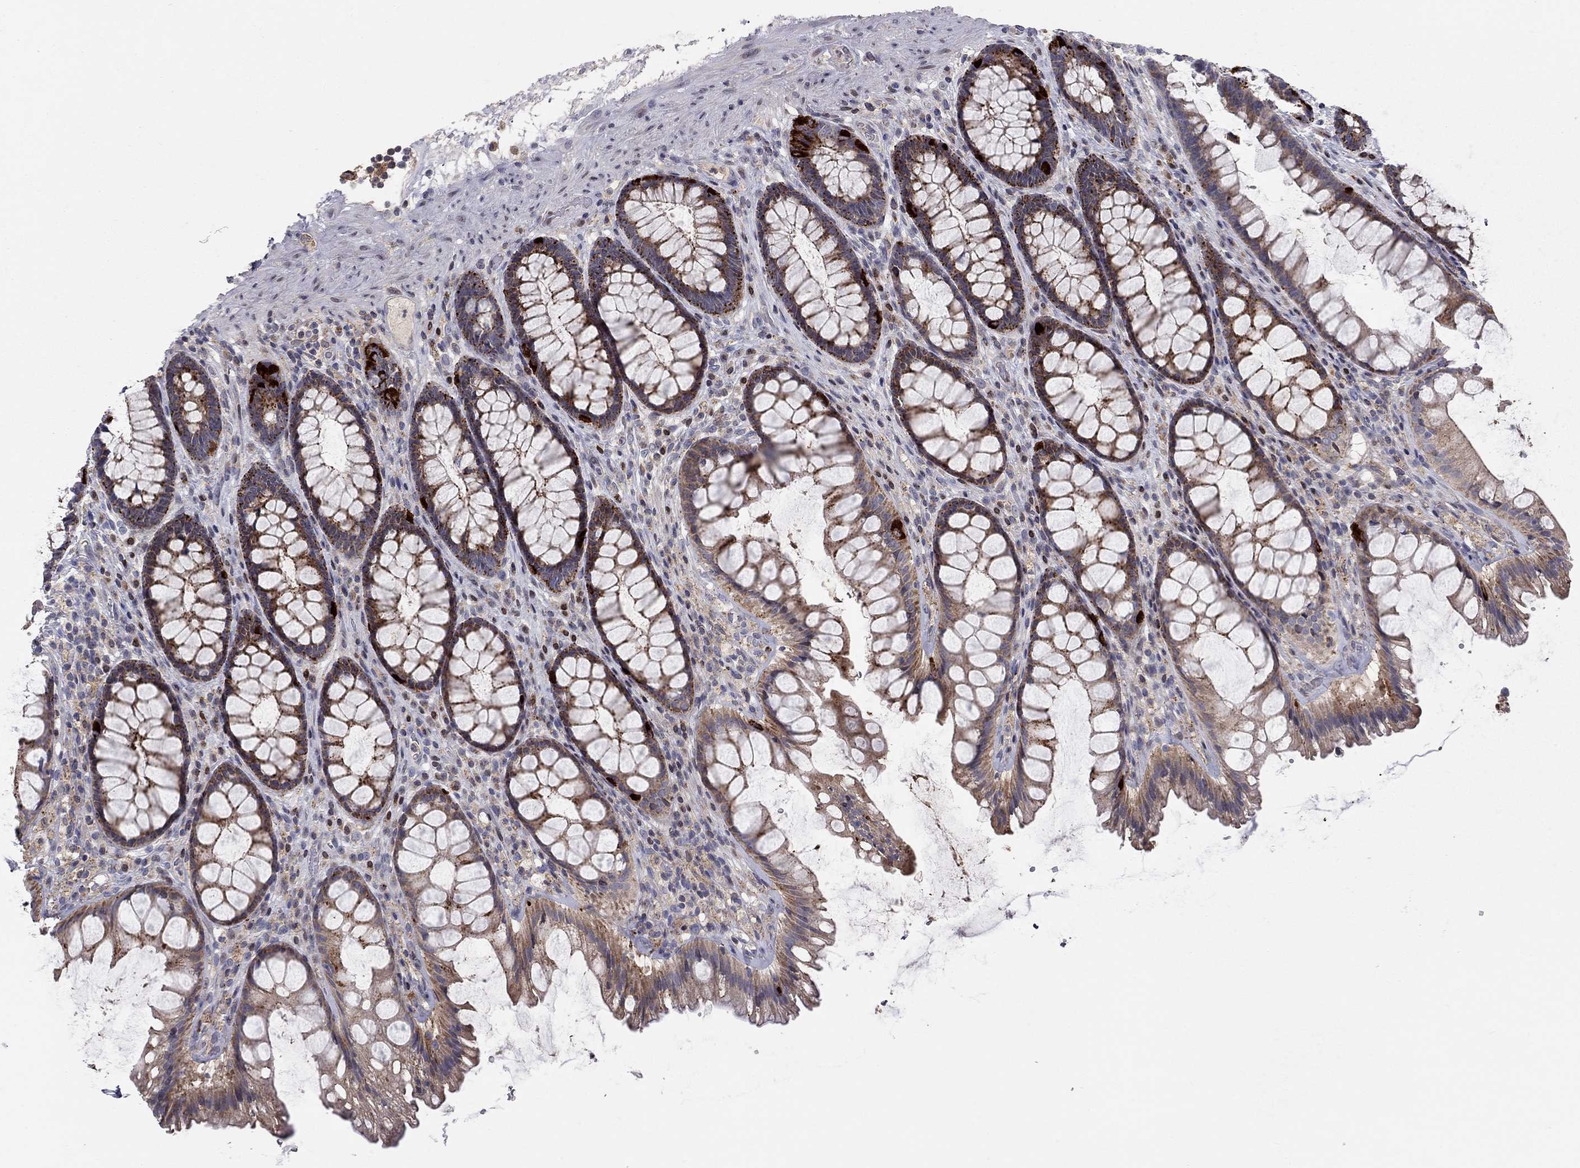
{"staining": {"intensity": "strong", "quantity": "25%-75%", "location": "cytoplasmic/membranous"}, "tissue": "rectum", "cell_type": "Glandular cells", "image_type": "normal", "snomed": [{"axis": "morphology", "description": "Normal tissue, NOS"}, {"axis": "topography", "description": "Rectum"}], "caption": "Protein expression analysis of benign human rectum reveals strong cytoplasmic/membranous positivity in approximately 25%-75% of glandular cells.", "gene": "ERN2", "patient": {"sex": "male", "age": 72}}